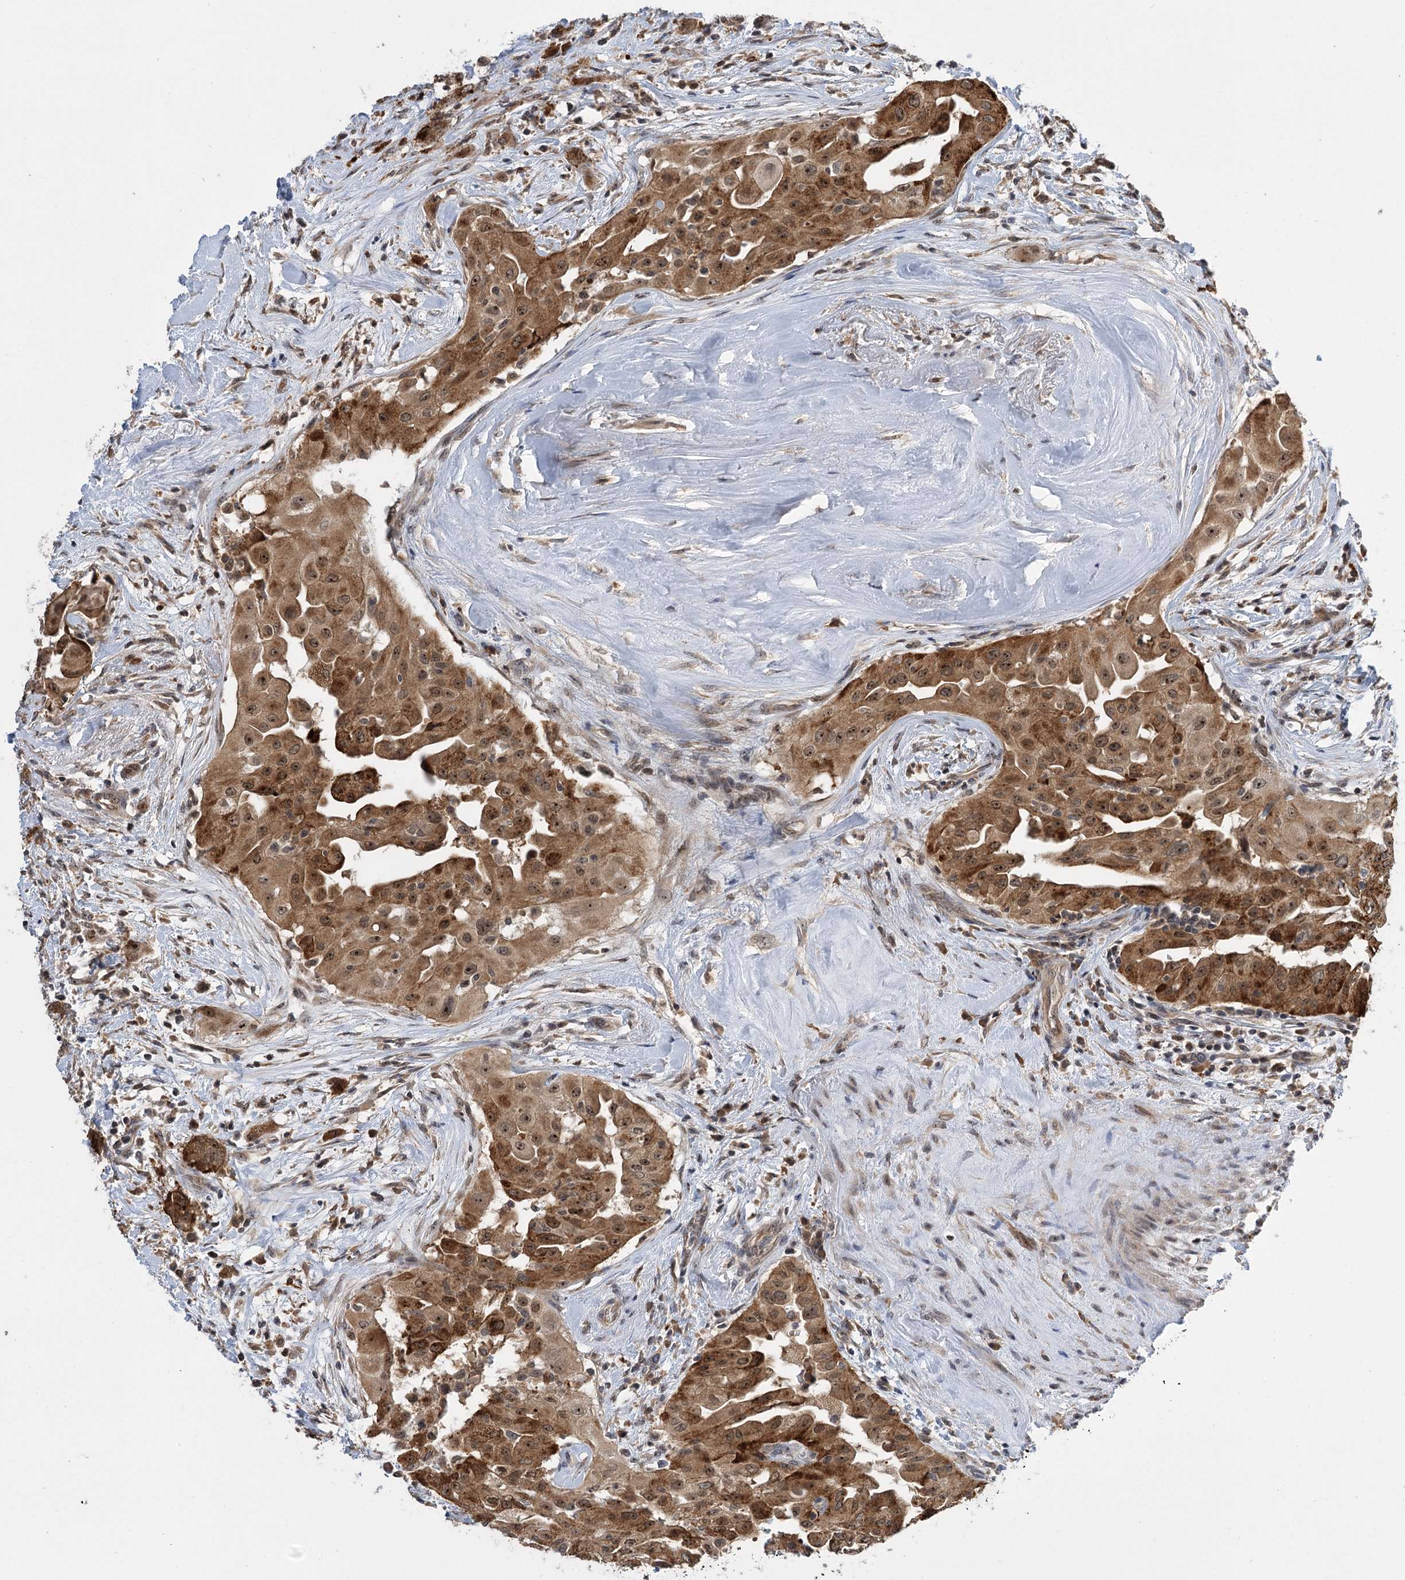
{"staining": {"intensity": "moderate", "quantity": ">75%", "location": "cytoplasmic/membranous,nuclear"}, "tissue": "thyroid cancer", "cell_type": "Tumor cells", "image_type": "cancer", "snomed": [{"axis": "morphology", "description": "Papillary adenocarcinoma, NOS"}, {"axis": "topography", "description": "Thyroid gland"}], "caption": "Protein expression analysis of thyroid cancer (papillary adenocarcinoma) displays moderate cytoplasmic/membranous and nuclear positivity in about >75% of tumor cells. (brown staining indicates protein expression, while blue staining denotes nuclei).", "gene": "SERGEF", "patient": {"sex": "female", "age": 59}}